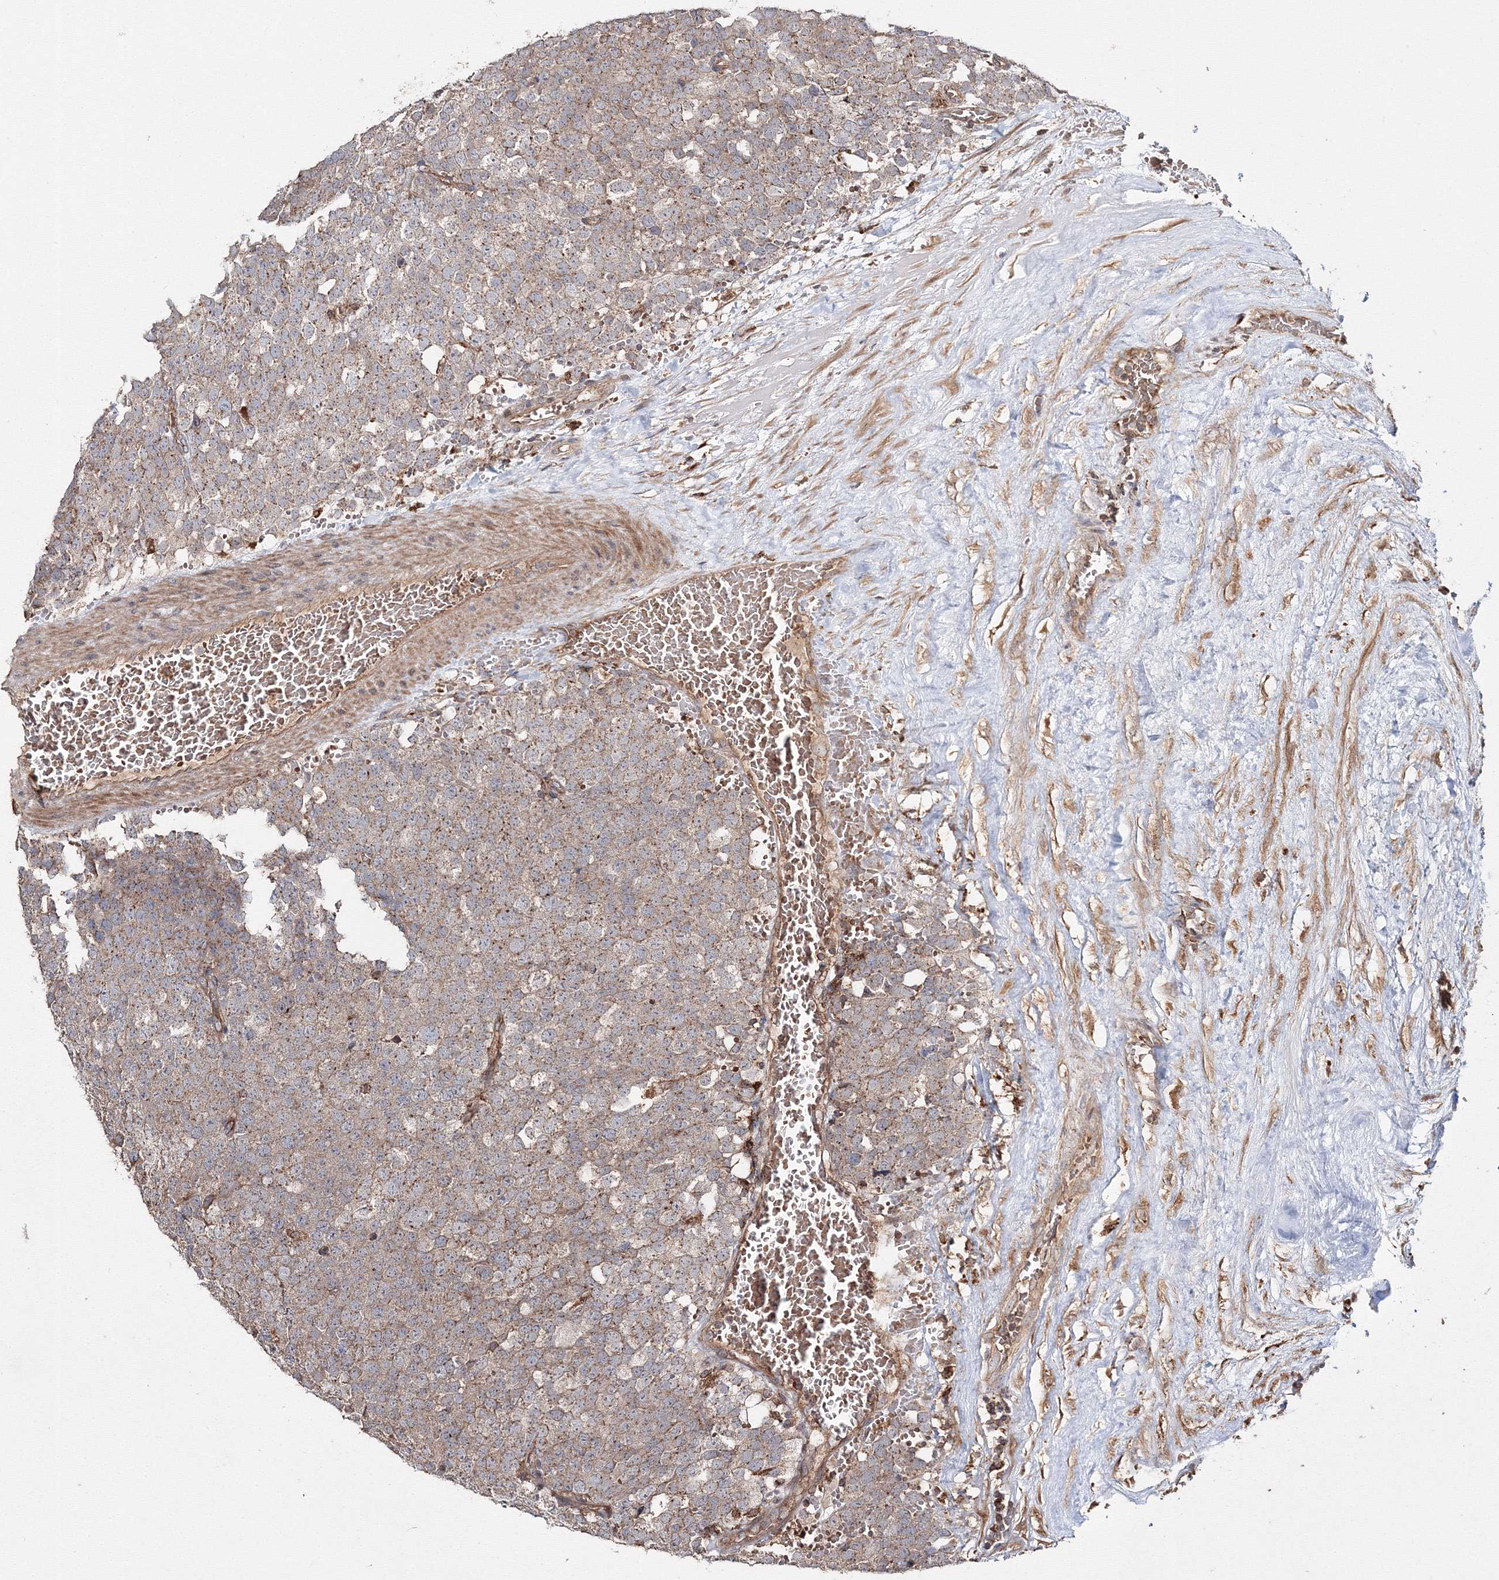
{"staining": {"intensity": "weak", "quantity": "25%-75%", "location": "cytoplasmic/membranous"}, "tissue": "testis cancer", "cell_type": "Tumor cells", "image_type": "cancer", "snomed": [{"axis": "morphology", "description": "Seminoma, NOS"}, {"axis": "topography", "description": "Testis"}], "caption": "Tumor cells exhibit weak cytoplasmic/membranous staining in approximately 25%-75% of cells in testis cancer (seminoma).", "gene": "DDO", "patient": {"sex": "male", "age": 71}}